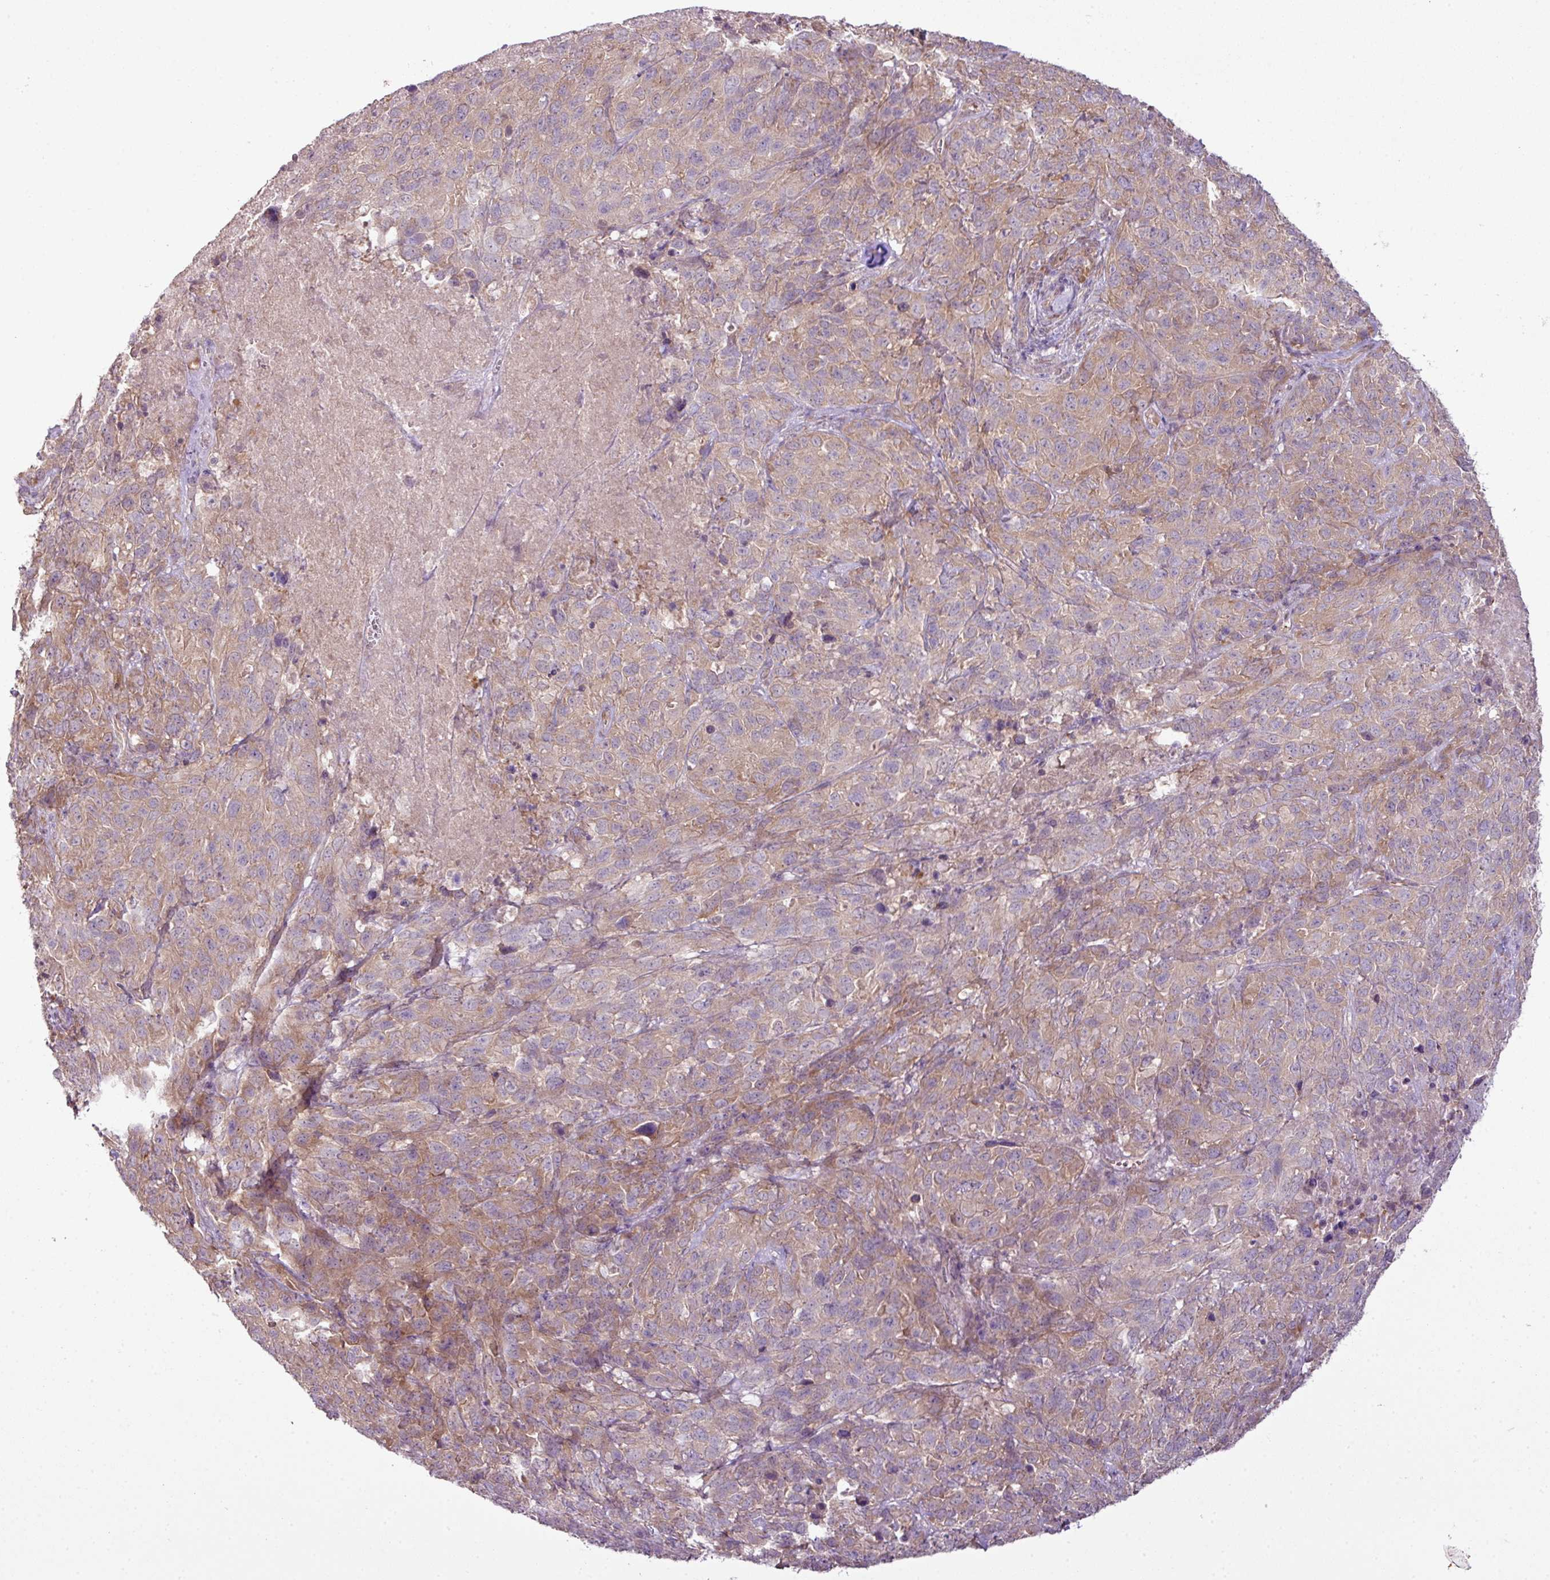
{"staining": {"intensity": "moderate", "quantity": "<25%", "location": "cytoplasmic/membranous"}, "tissue": "cervical cancer", "cell_type": "Tumor cells", "image_type": "cancer", "snomed": [{"axis": "morphology", "description": "Squamous cell carcinoma, NOS"}, {"axis": "topography", "description": "Cervix"}], "caption": "Moderate cytoplasmic/membranous expression is appreciated in approximately <25% of tumor cells in cervical cancer.", "gene": "DNAAF4", "patient": {"sex": "female", "age": 51}}